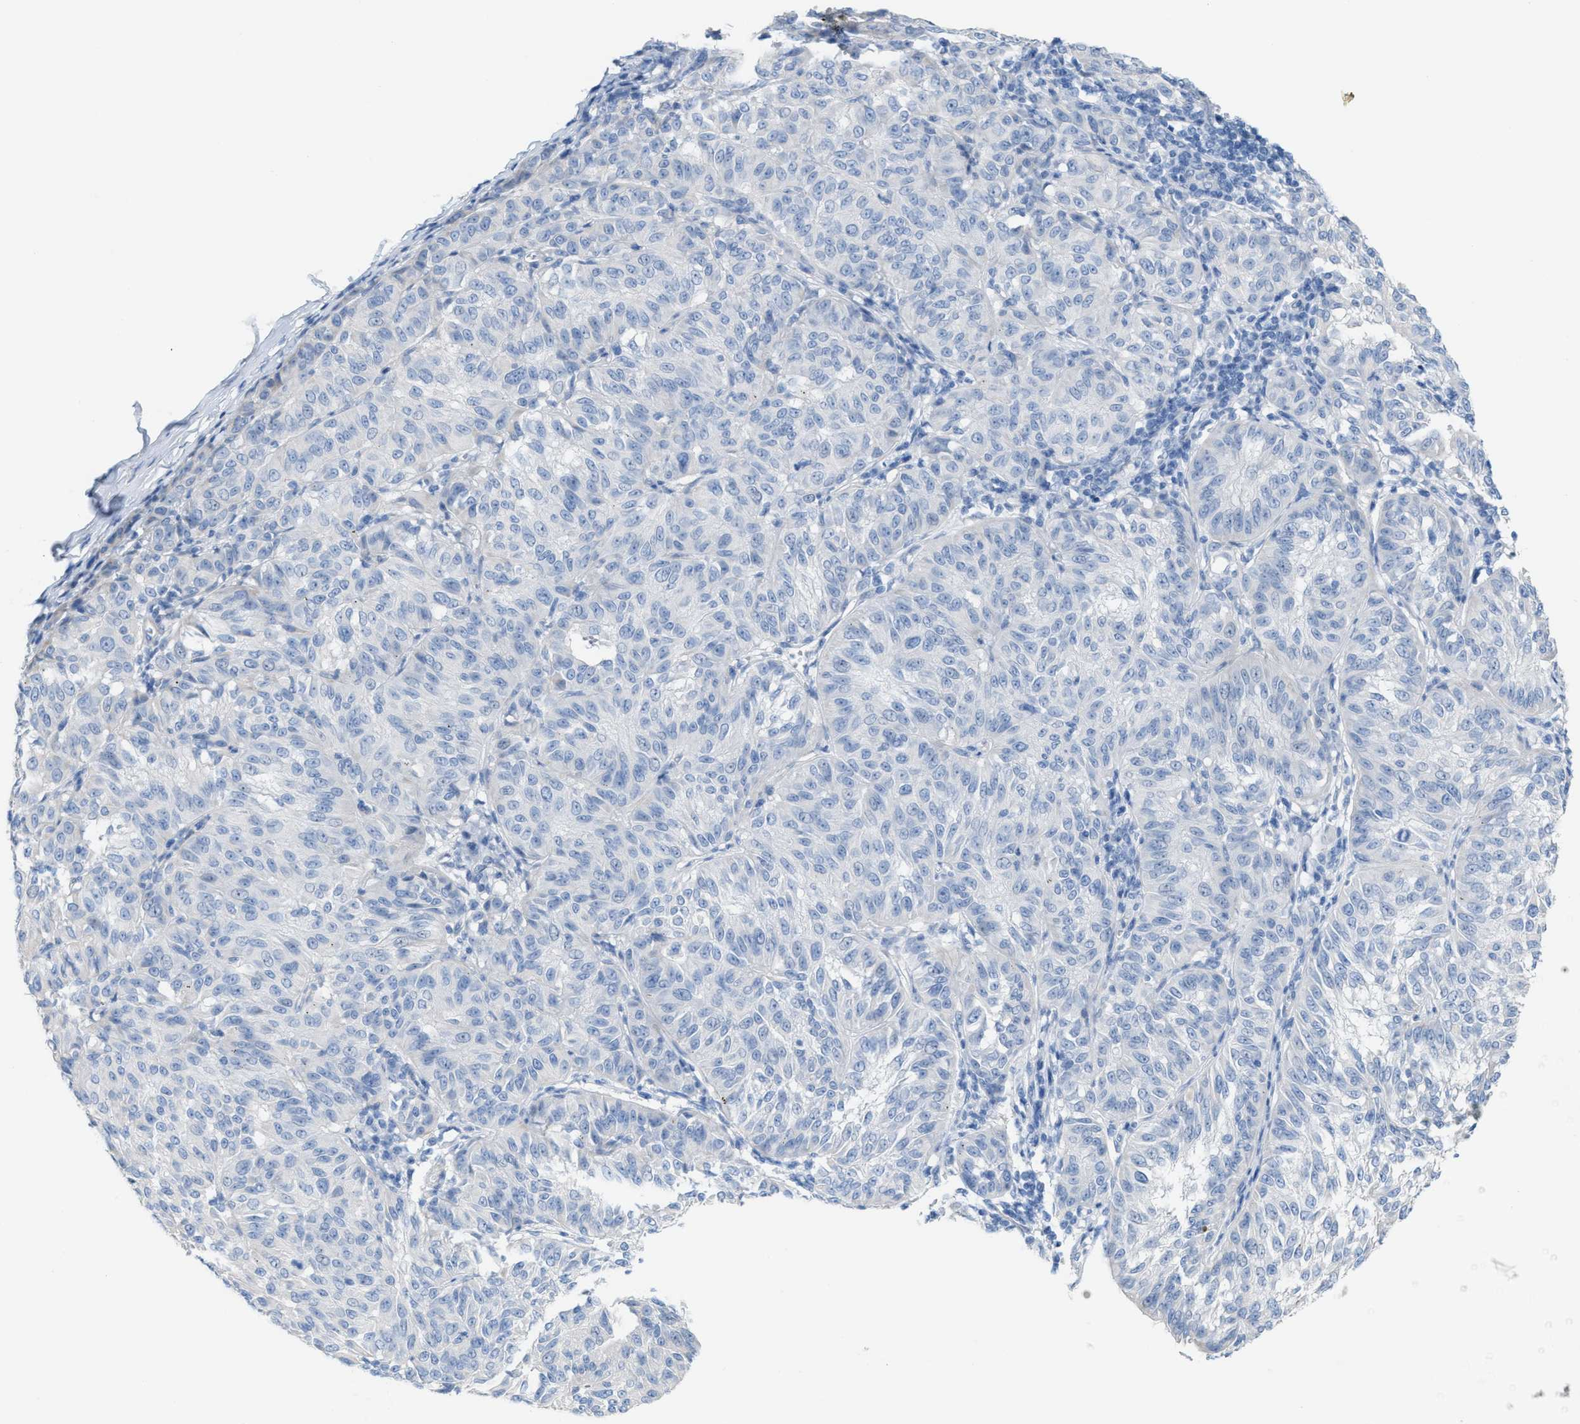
{"staining": {"intensity": "negative", "quantity": "none", "location": "none"}, "tissue": "melanoma", "cell_type": "Tumor cells", "image_type": "cancer", "snomed": [{"axis": "morphology", "description": "Malignant melanoma, NOS"}, {"axis": "topography", "description": "Skin"}], "caption": "This micrograph is of malignant melanoma stained with immunohistochemistry (IHC) to label a protein in brown with the nuclei are counter-stained blue. There is no expression in tumor cells.", "gene": "MPP3", "patient": {"sex": "female", "age": 72}}